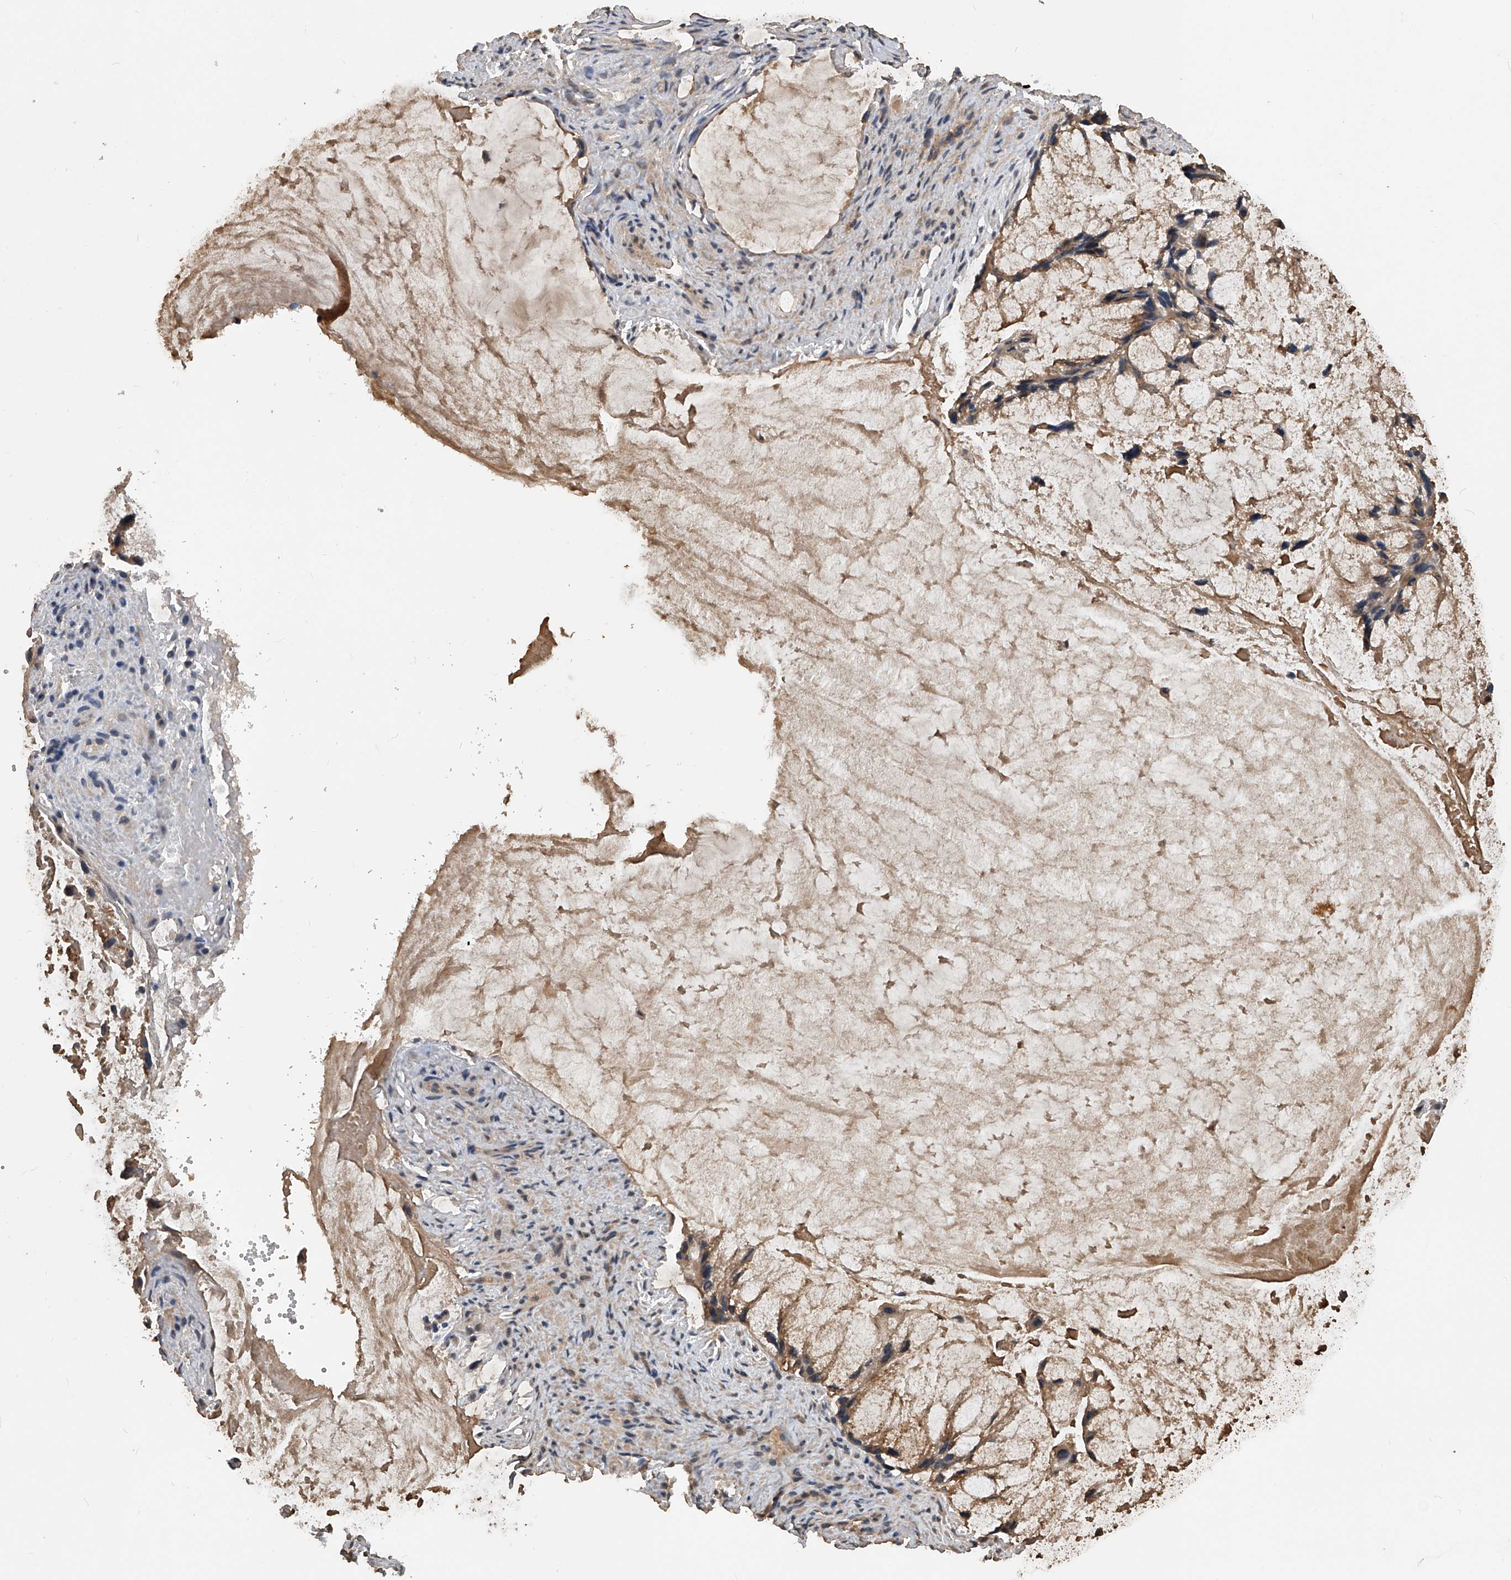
{"staining": {"intensity": "moderate", "quantity": ">75%", "location": "cytoplasmic/membranous"}, "tissue": "ovarian cancer", "cell_type": "Tumor cells", "image_type": "cancer", "snomed": [{"axis": "morphology", "description": "Cystadenocarcinoma, mucinous, NOS"}, {"axis": "topography", "description": "Ovary"}], "caption": "Human ovarian cancer stained with a brown dye exhibits moderate cytoplasmic/membranous positive positivity in about >75% of tumor cells.", "gene": "ZNF25", "patient": {"sex": "female", "age": 37}}